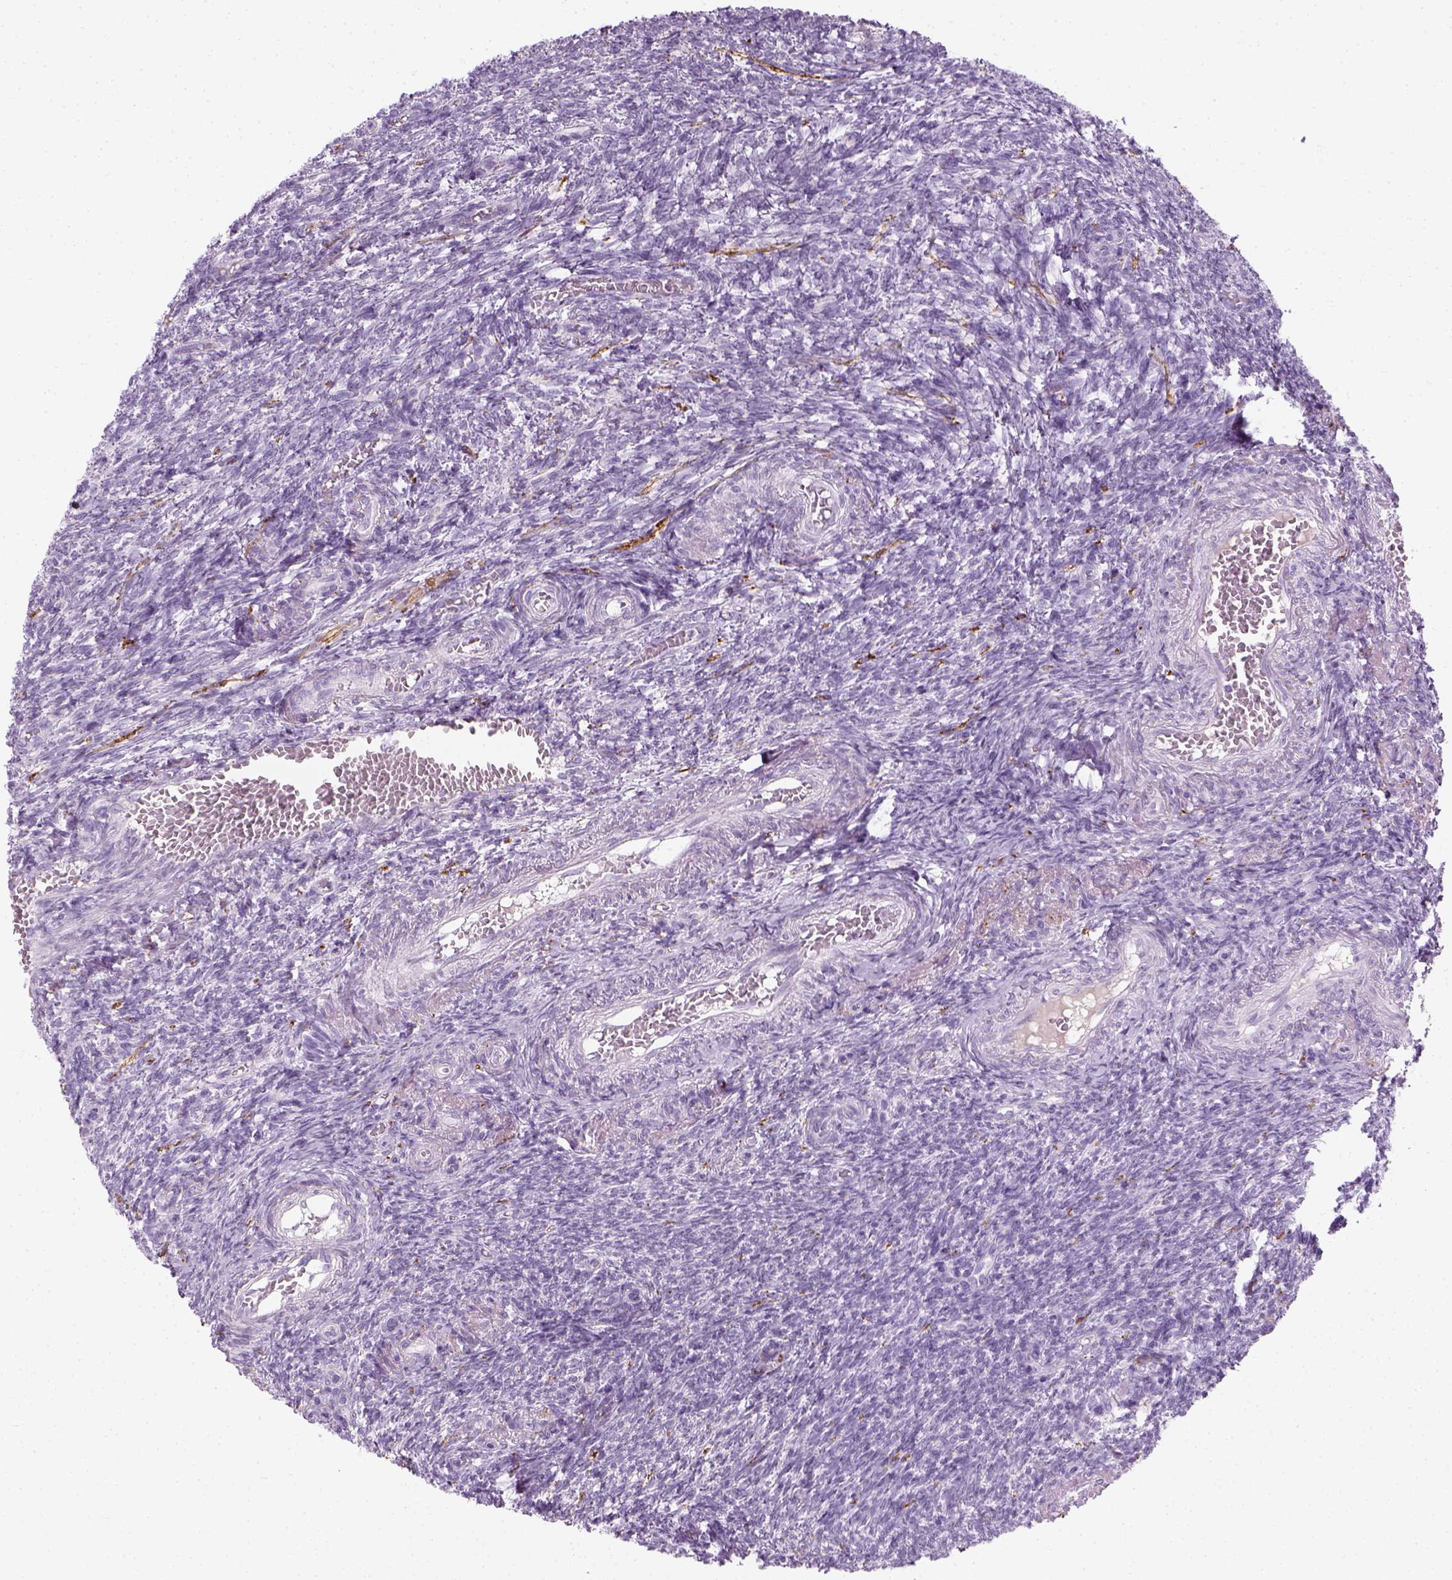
{"staining": {"intensity": "negative", "quantity": "none", "location": "none"}, "tissue": "ovary", "cell_type": "Follicle cells", "image_type": "normal", "snomed": [{"axis": "morphology", "description": "Normal tissue, NOS"}, {"axis": "topography", "description": "Ovary"}], "caption": "Follicle cells are negative for brown protein staining in unremarkable ovary. (Stains: DAB (3,3'-diaminobenzidine) immunohistochemistry (IHC) with hematoxylin counter stain, Microscopy: brightfield microscopy at high magnification).", "gene": "TH", "patient": {"sex": "female", "age": 39}}